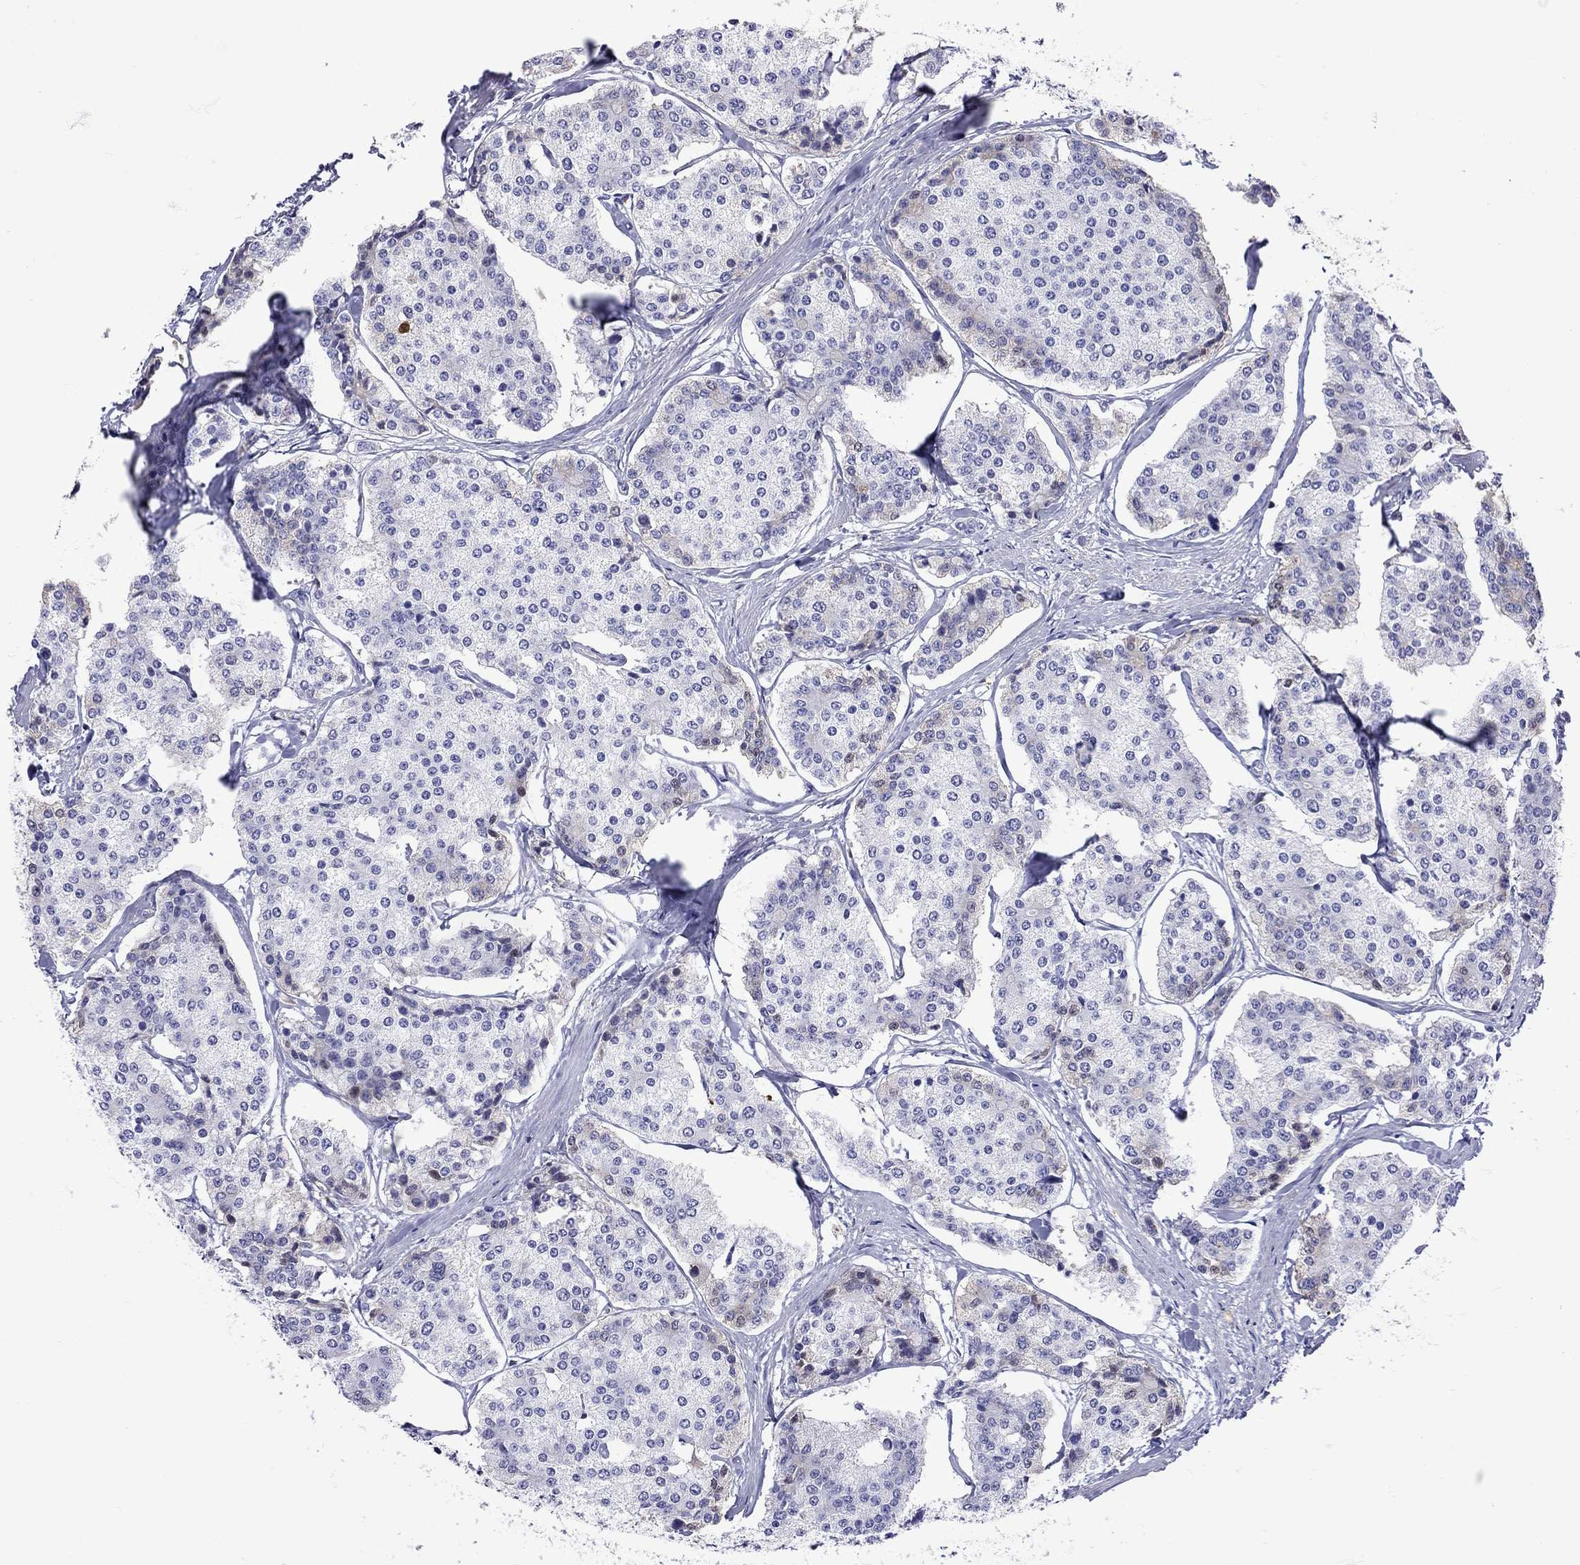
{"staining": {"intensity": "negative", "quantity": "none", "location": "none"}, "tissue": "carcinoid", "cell_type": "Tumor cells", "image_type": "cancer", "snomed": [{"axis": "morphology", "description": "Carcinoid, malignant, NOS"}, {"axis": "topography", "description": "Small intestine"}], "caption": "DAB immunohistochemical staining of human carcinoid exhibits no significant positivity in tumor cells.", "gene": "SERPINA3", "patient": {"sex": "female", "age": 65}}